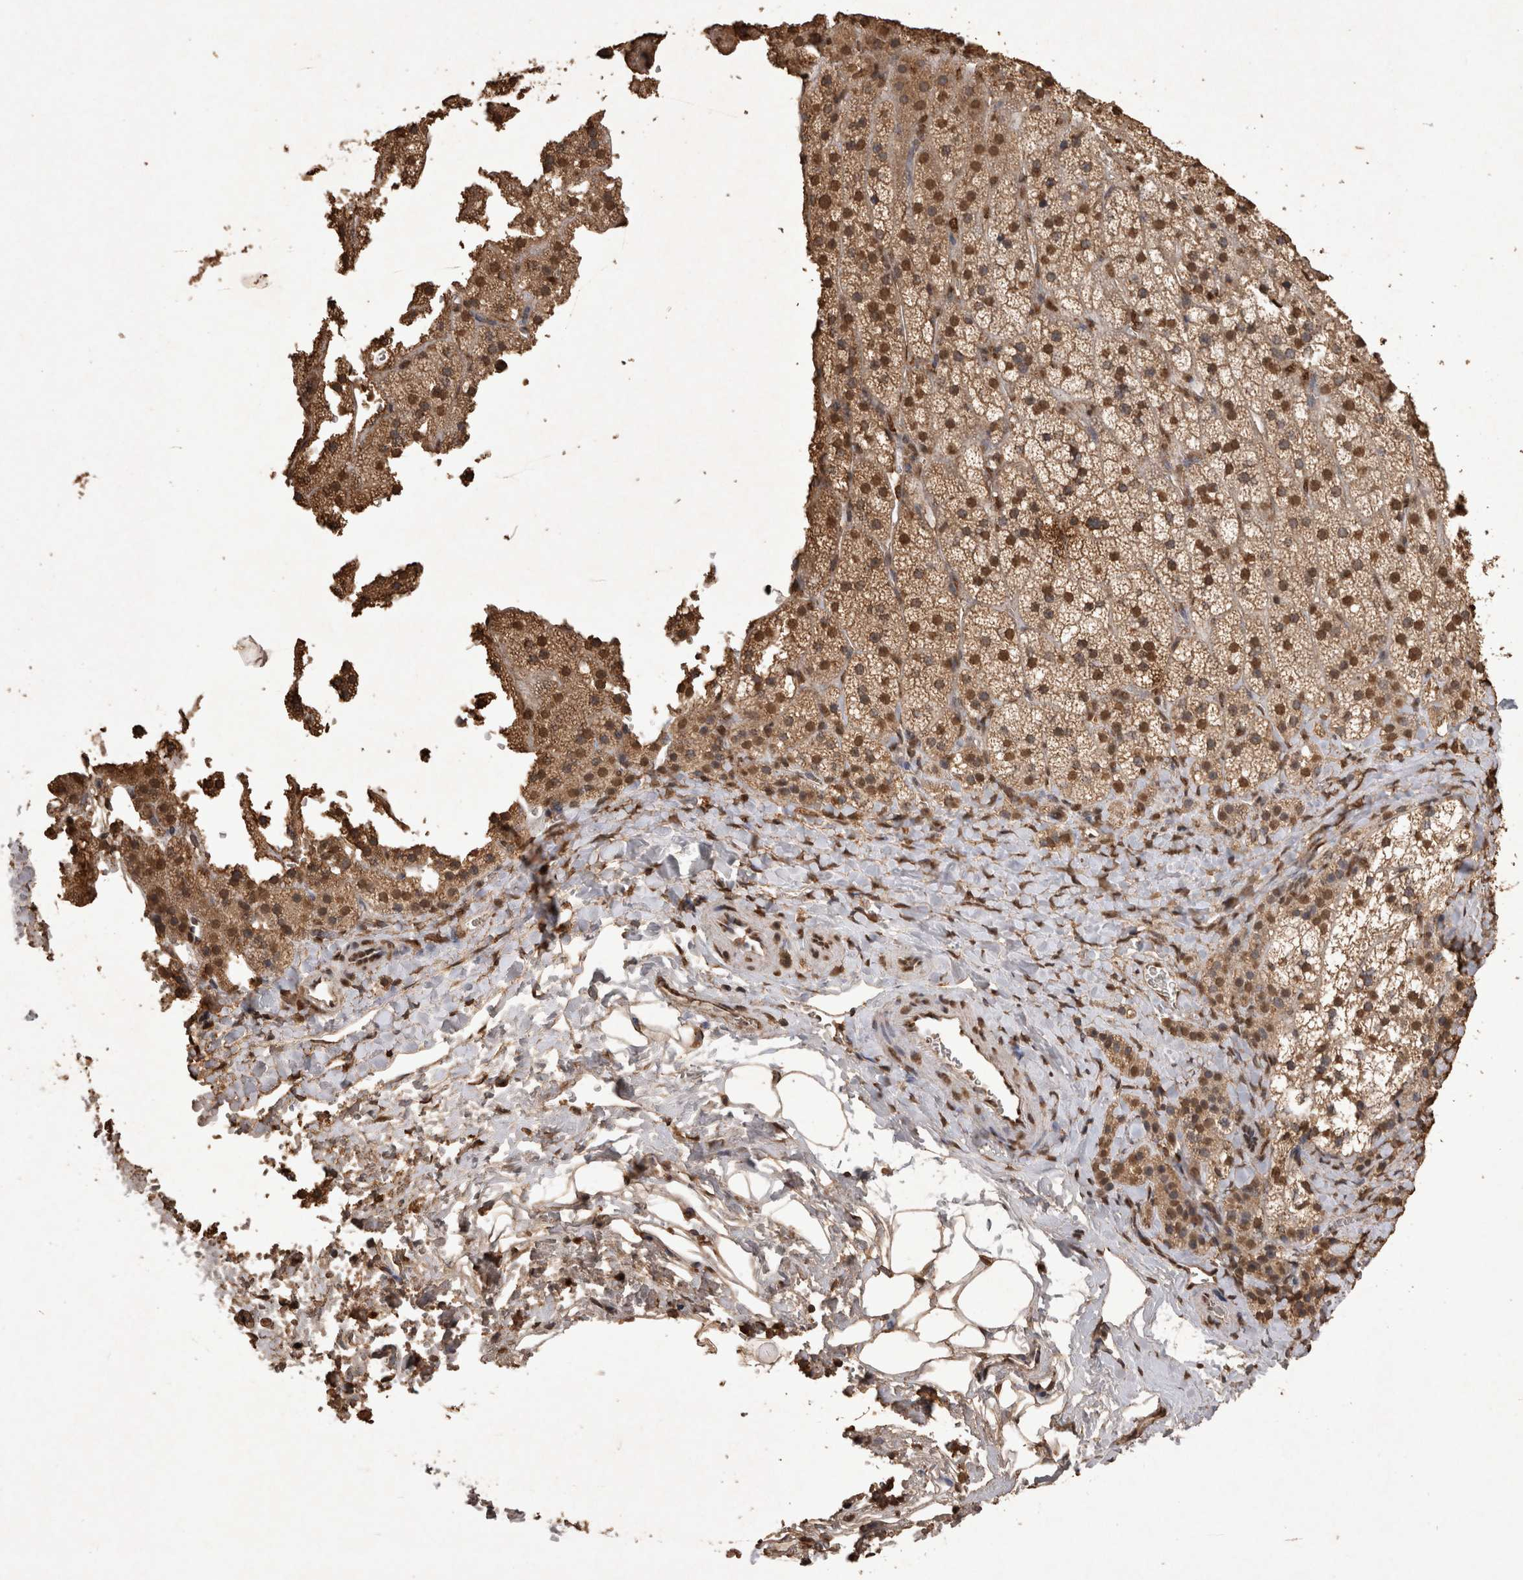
{"staining": {"intensity": "moderate", "quantity": ">75%", "location": "cytoplasmic/membranous,nuclear"}, "tissue": "adrenal gland", "cell_type": "Glandular cells", "image_type": "normal", "snomed": [{"axis": "morphology", "description": "Normal tissue, NOS"}, {"axis": "topography", "description": "Adrenal gland"}], "caption": "A photomicrograph of adrenal gland stained for a protein demonstrates moderate cytoplasmic/membranous,nuclear brown staining in glandular cells. (DAB (3,3'-diaminobenzidine) IHC, brown staining for protein, blue staining for nuclei).", "gene": "OAS2", "patient": {"sex": "female", "age": 44}}